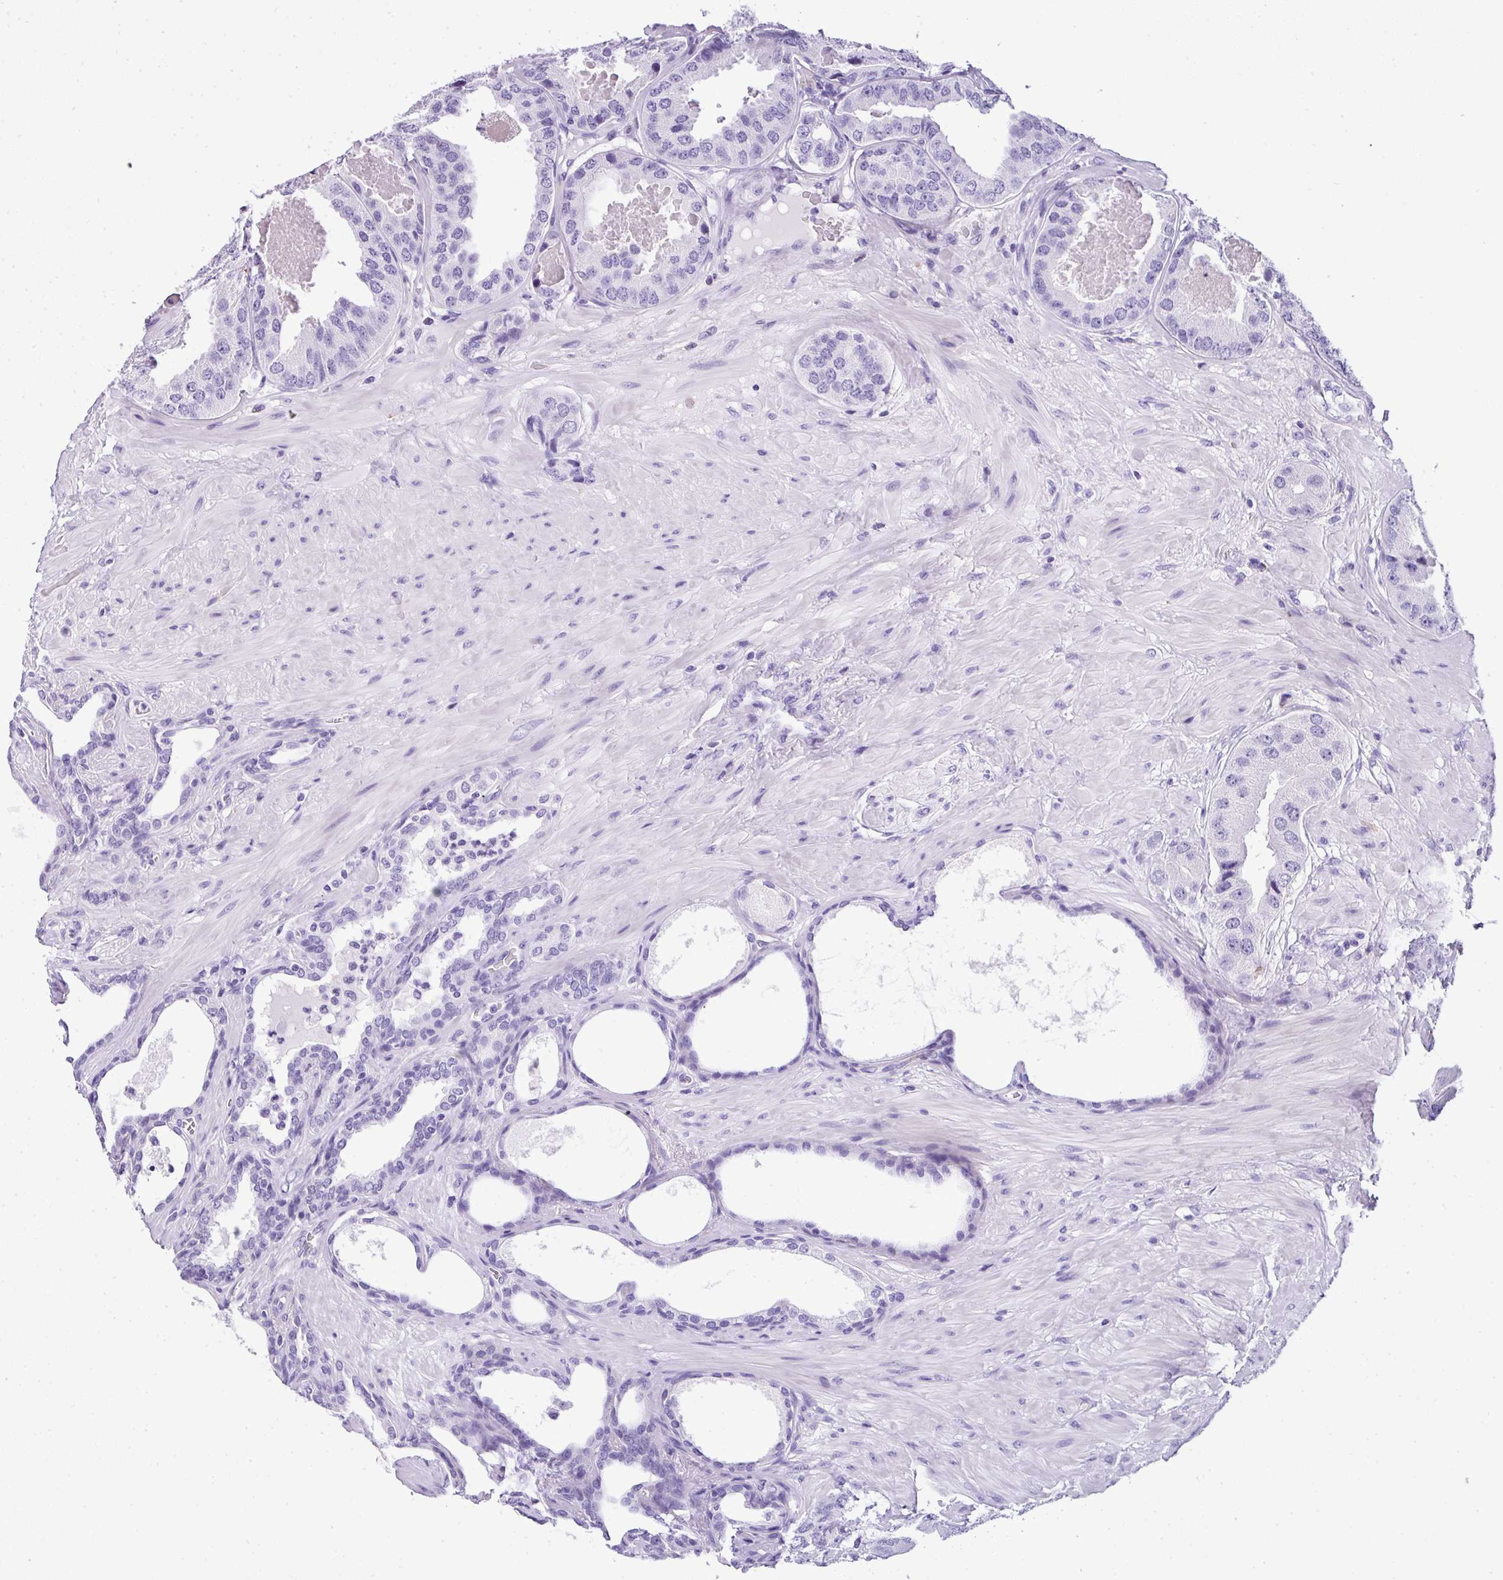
{"staining": {"intensity": "negative", "quantity": "none", "location": "none"}, "tissue": "prostate cancer", "cell_type": "Tumor cells", "image_type": "cancer", "snomed": [{"axis": "morphology", "description": "Adenocarcinoma, High grade"}, {"axis": "topography", "description": "Prostate"}], "caption": "IHC of human high-grade adenocarcinoma (prostate) displays no positivity in tumor cells. The staining was performed using DAB to visualize the protein expression in brown, while the nuclei were stained in blue with hematoxylin (Magnification: 20x).", "gene": "MUC21", "patient": {"sex": "male", "age": 63}}